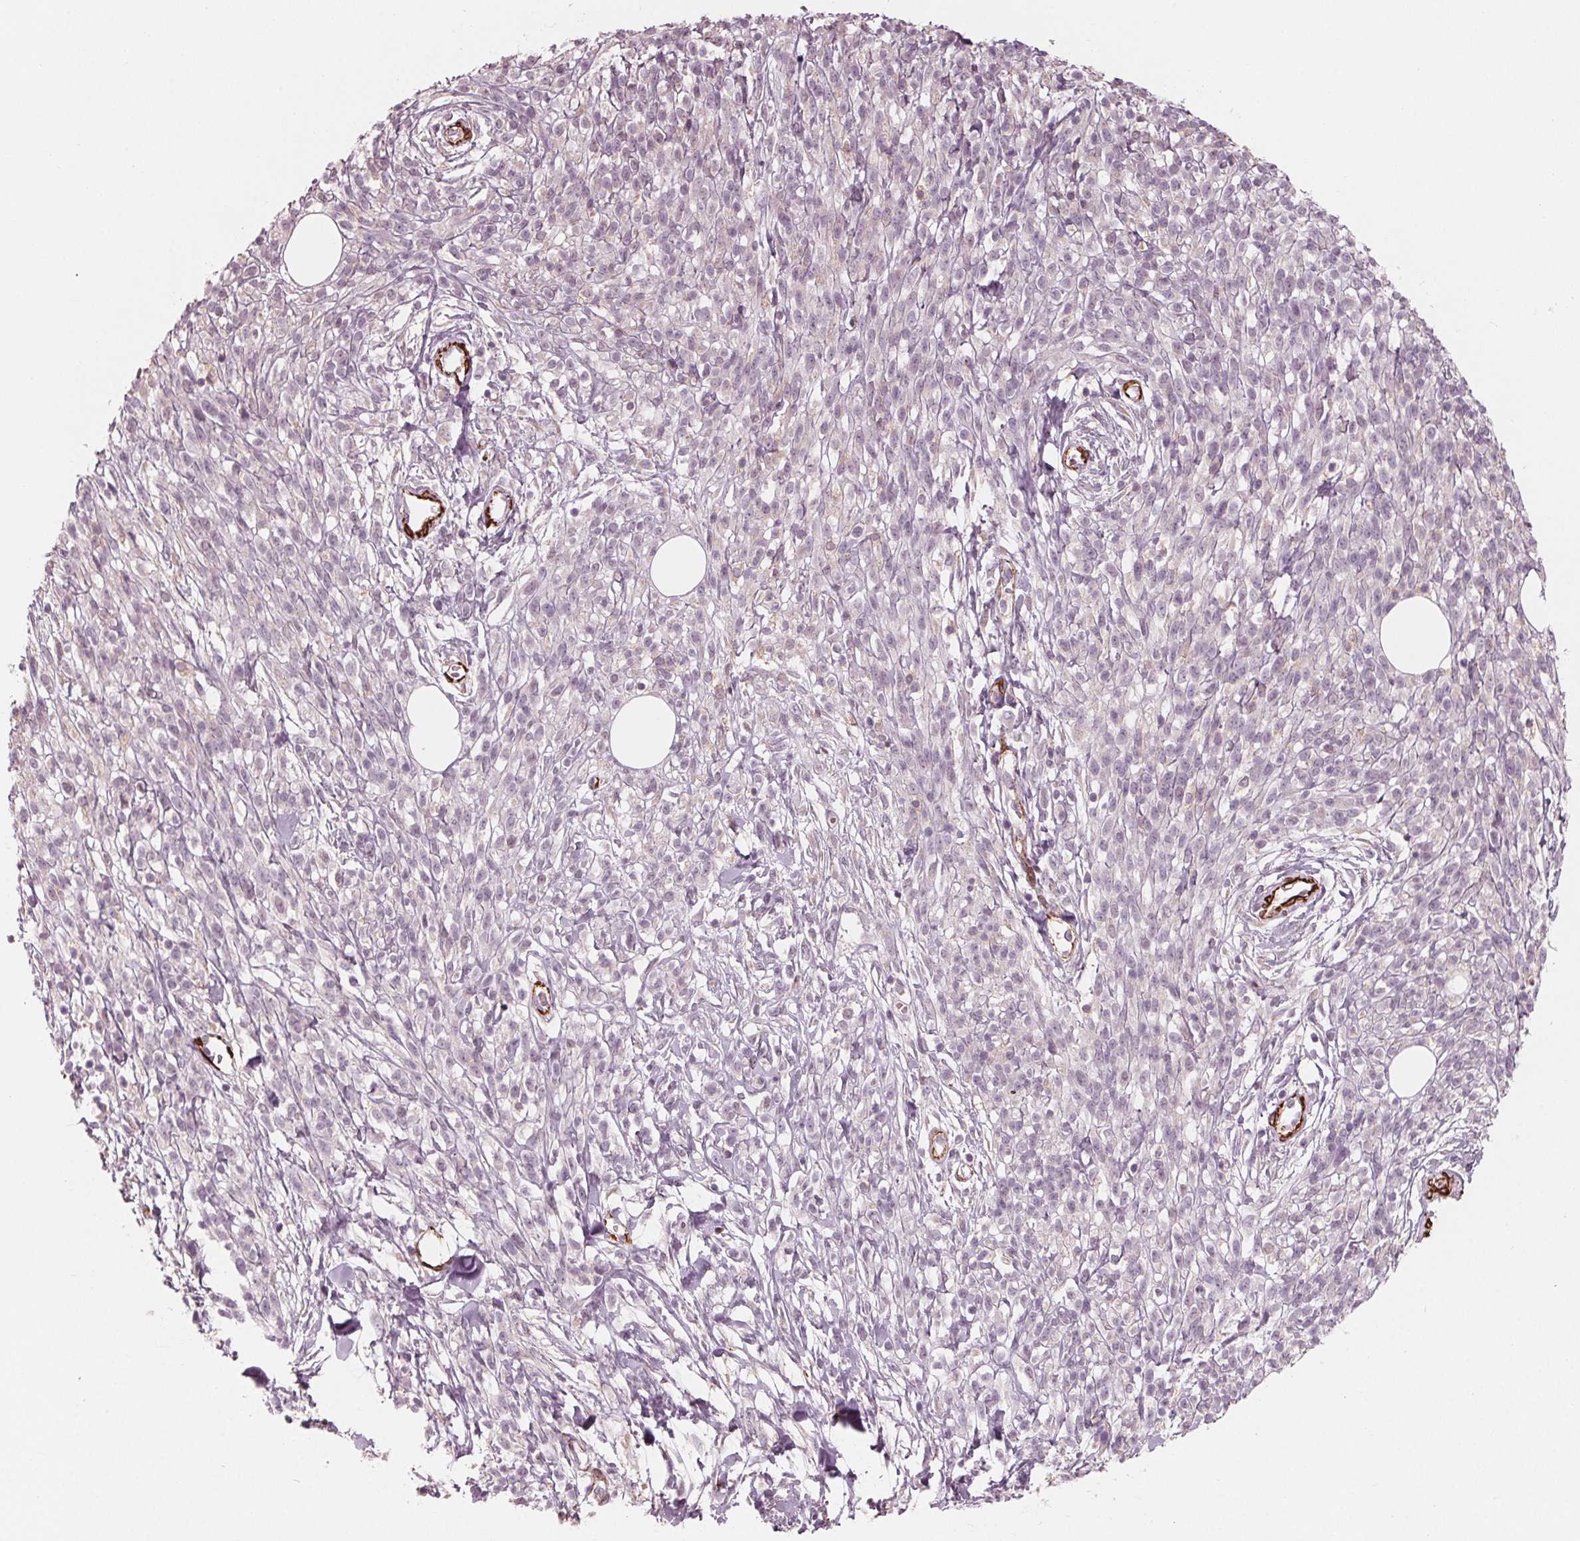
{"staining": {"intensity": "negative", "quantity": "none", "location": "none"}, "tissue": "melanoma", "cell_type": "Tumor cells", "image_type": "cancer", "snomed": [{"axis": "morphology", "description": "Malignant melanoma, NOS"}, {"axis": "topography", "description": "Skin"}, {"axis": "topography", "description": "Skin of trunk"}], "caption": "This is an immunohistochemistry (IHC) image of human malignant melanoma. There is no expression in tumor cells.", "gene": "MIER3", "patient": {"sex": "male", "age": 74}}